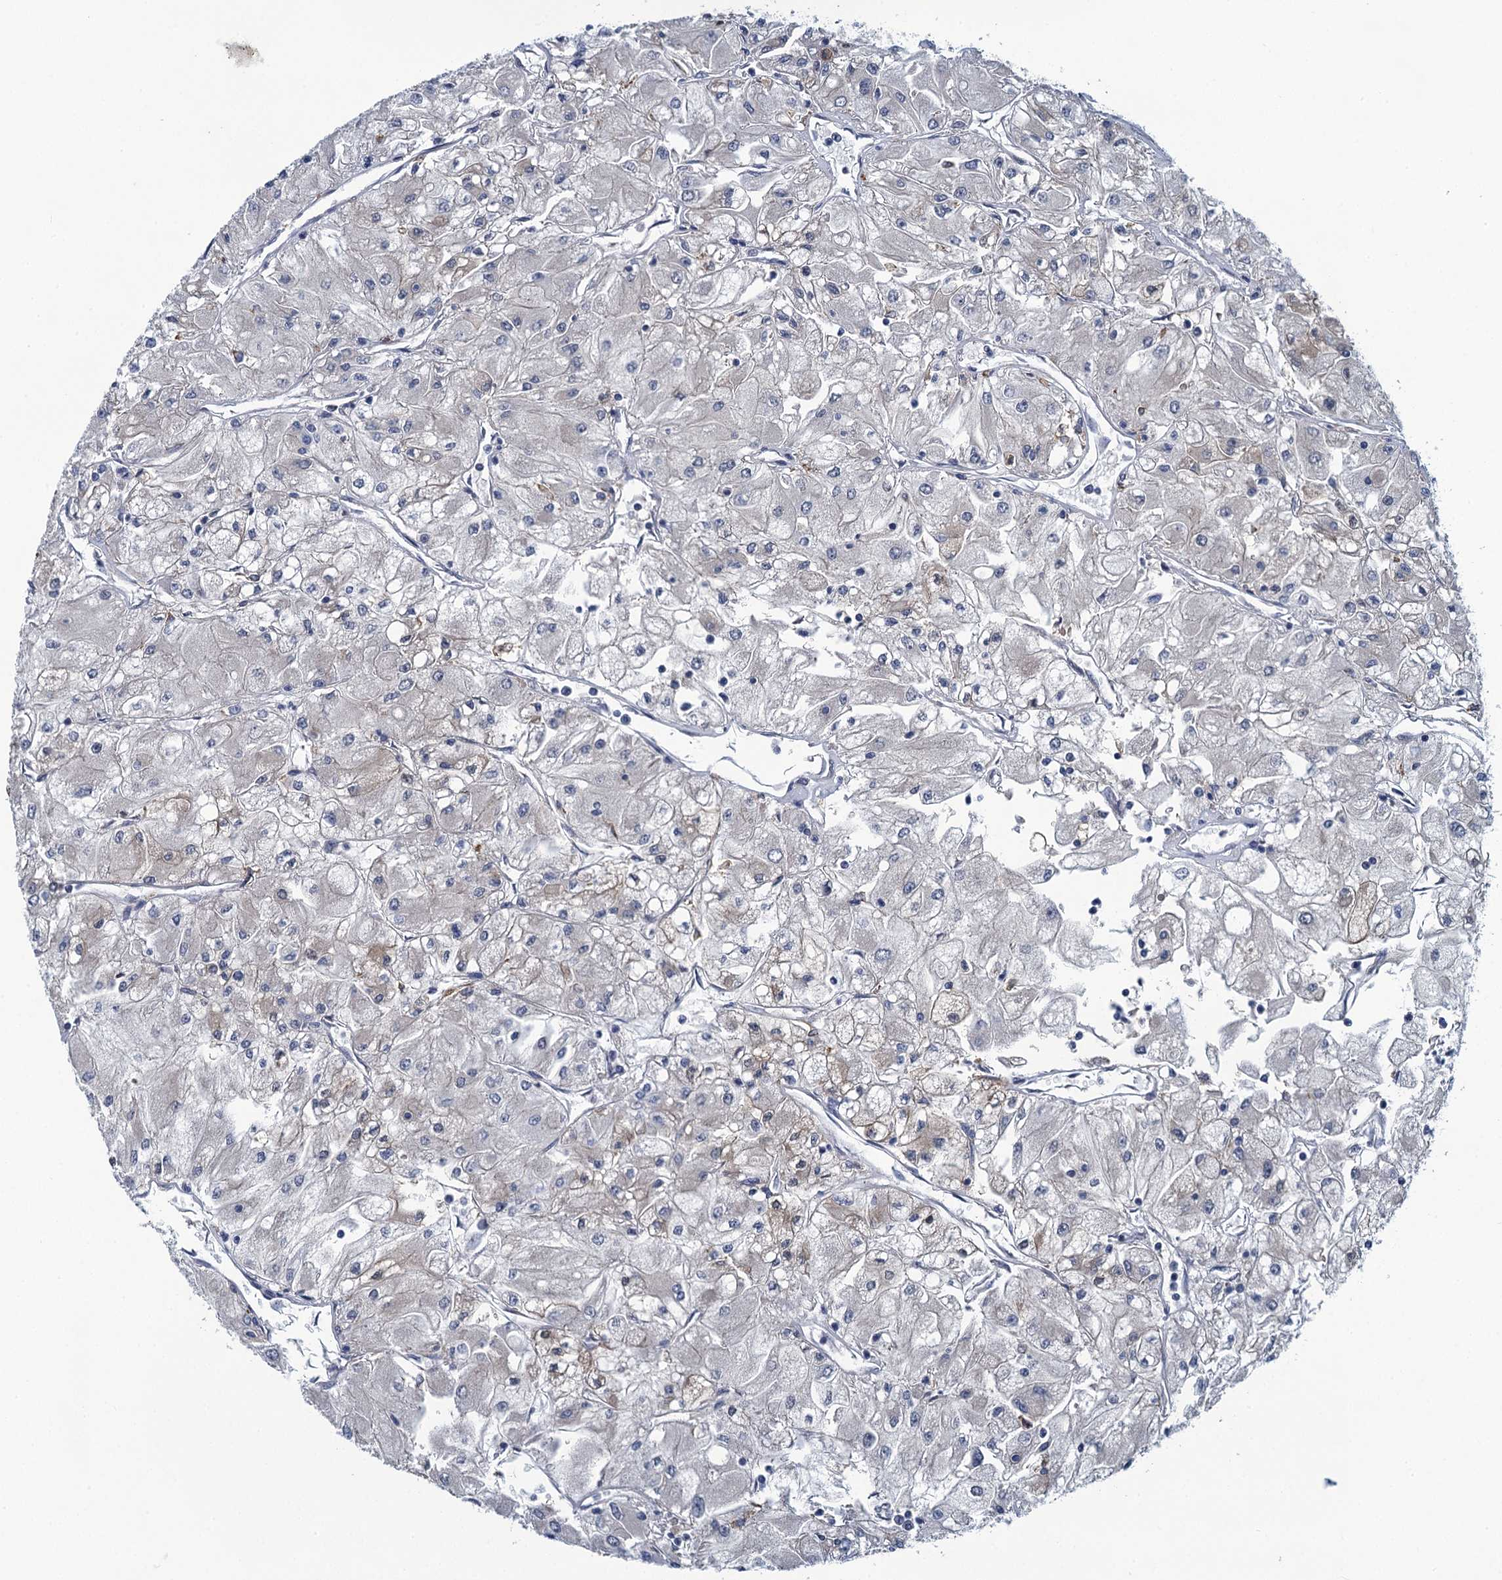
{"staining": {"intensity": "negative", "quantity": "none", "location": "none"}, "tissue": "renal cancer", "cell_type": "Tumor cells", "image_type": "cancer", "snomed": [{"axis": "morphology", "description": "Adenocarcinoma, NOS"}, {"axis": "topography", "description": "Kidney"}], "caption": "Tumor cells are negative for protein expression in human renal cancer (adenocarcinoma).", "gene": "NCKAP1L", "patient": {"sex": "male", "age": 80}}